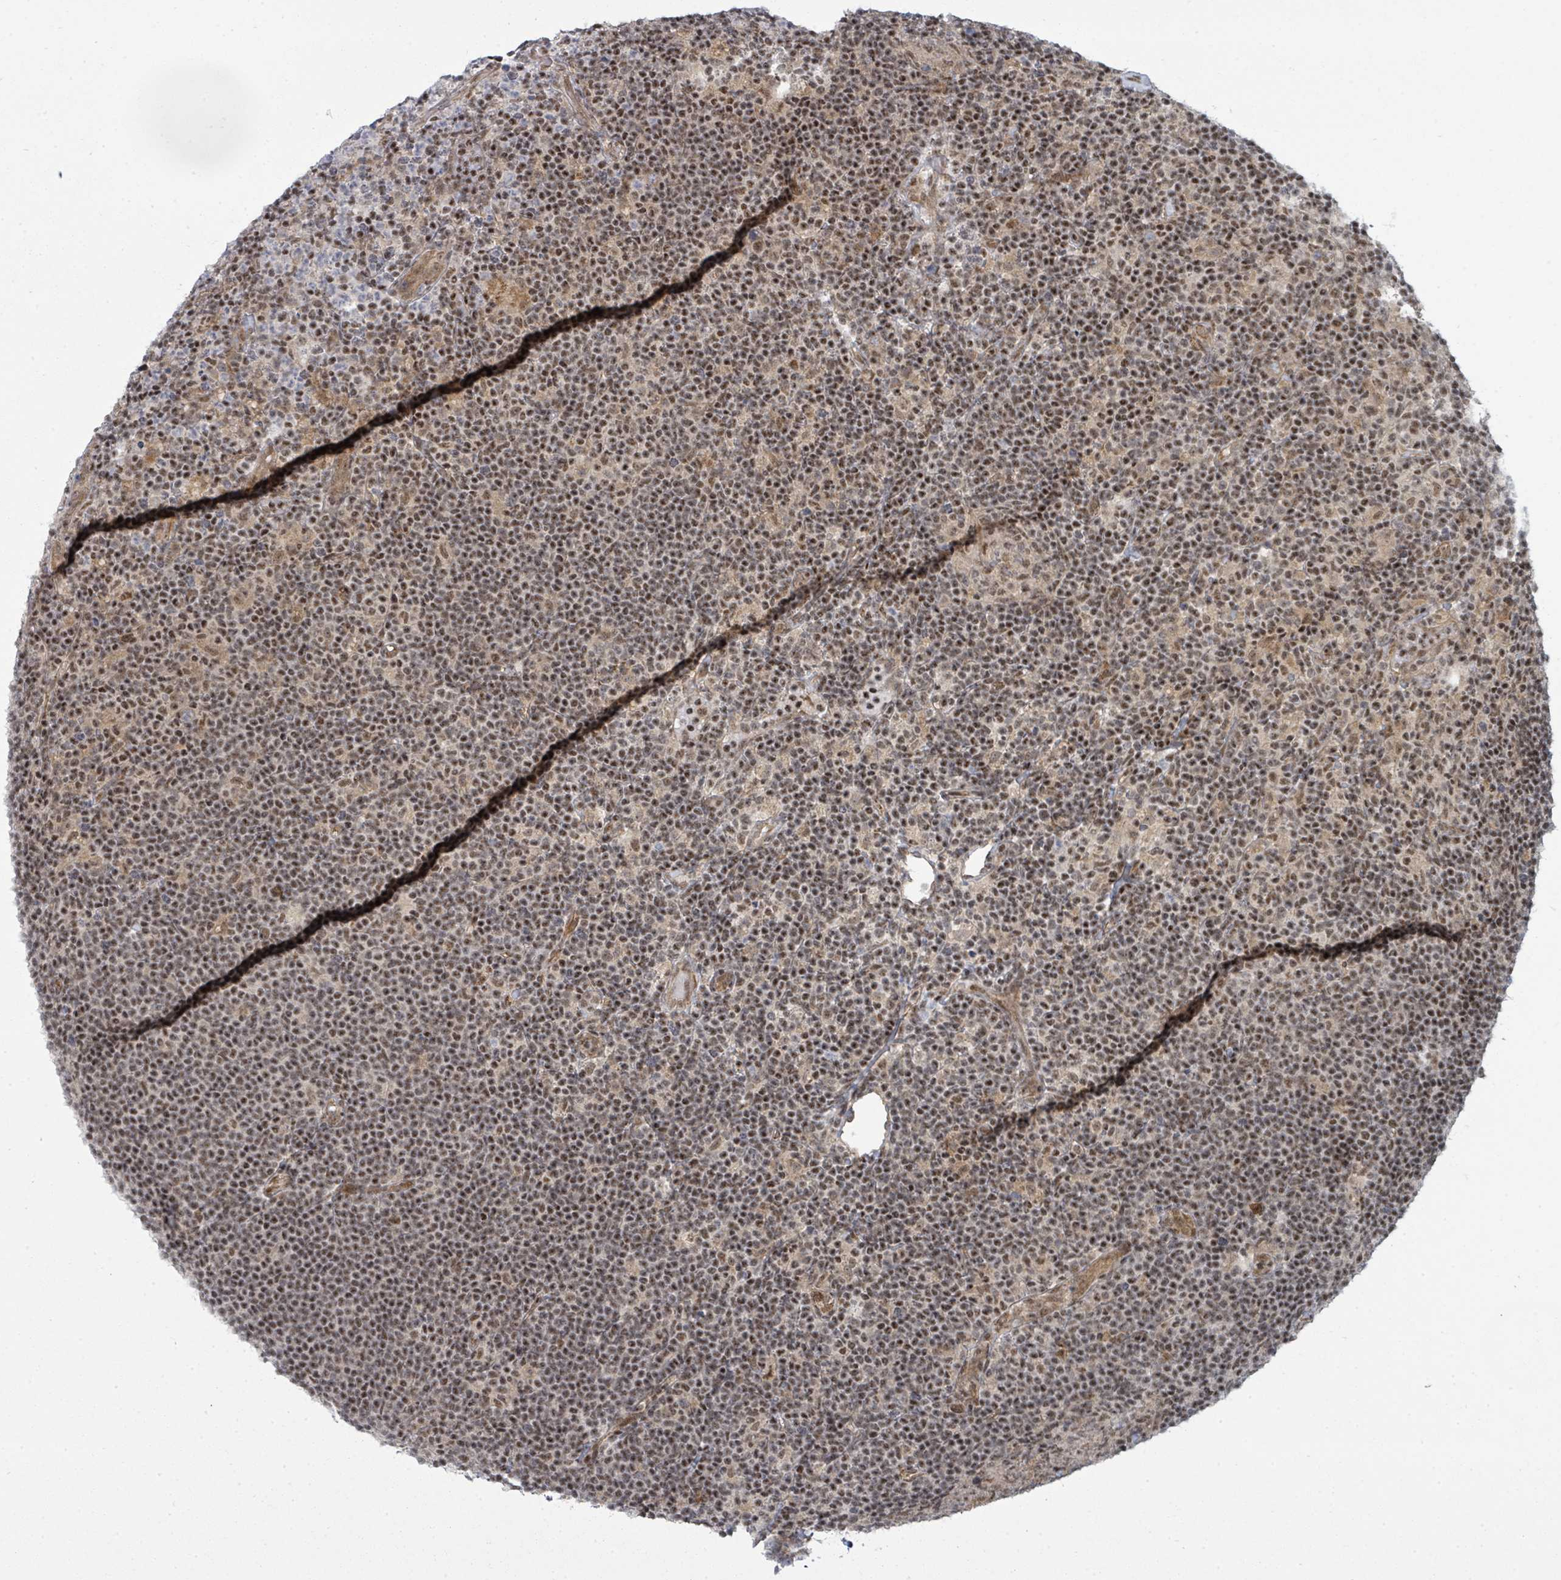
{"staining": {"intensity": "negative", "quantity": "none", "location": "none"}, "tissue": "lymphoma", "cell_type": "Tumor cells", "image_type": "cancer", "snomed": [{"axis": "morphology", "description": "Hodgkin's disease, NOS"}, {"axis": "topography", "description": "Lymph node"}], "caption": "DAB immunohistochemical staining of human lymphoma shows no significant expression in tumor cells.", "gene": "PSMG2", "patient": {"sex": "female", "age": 57}}